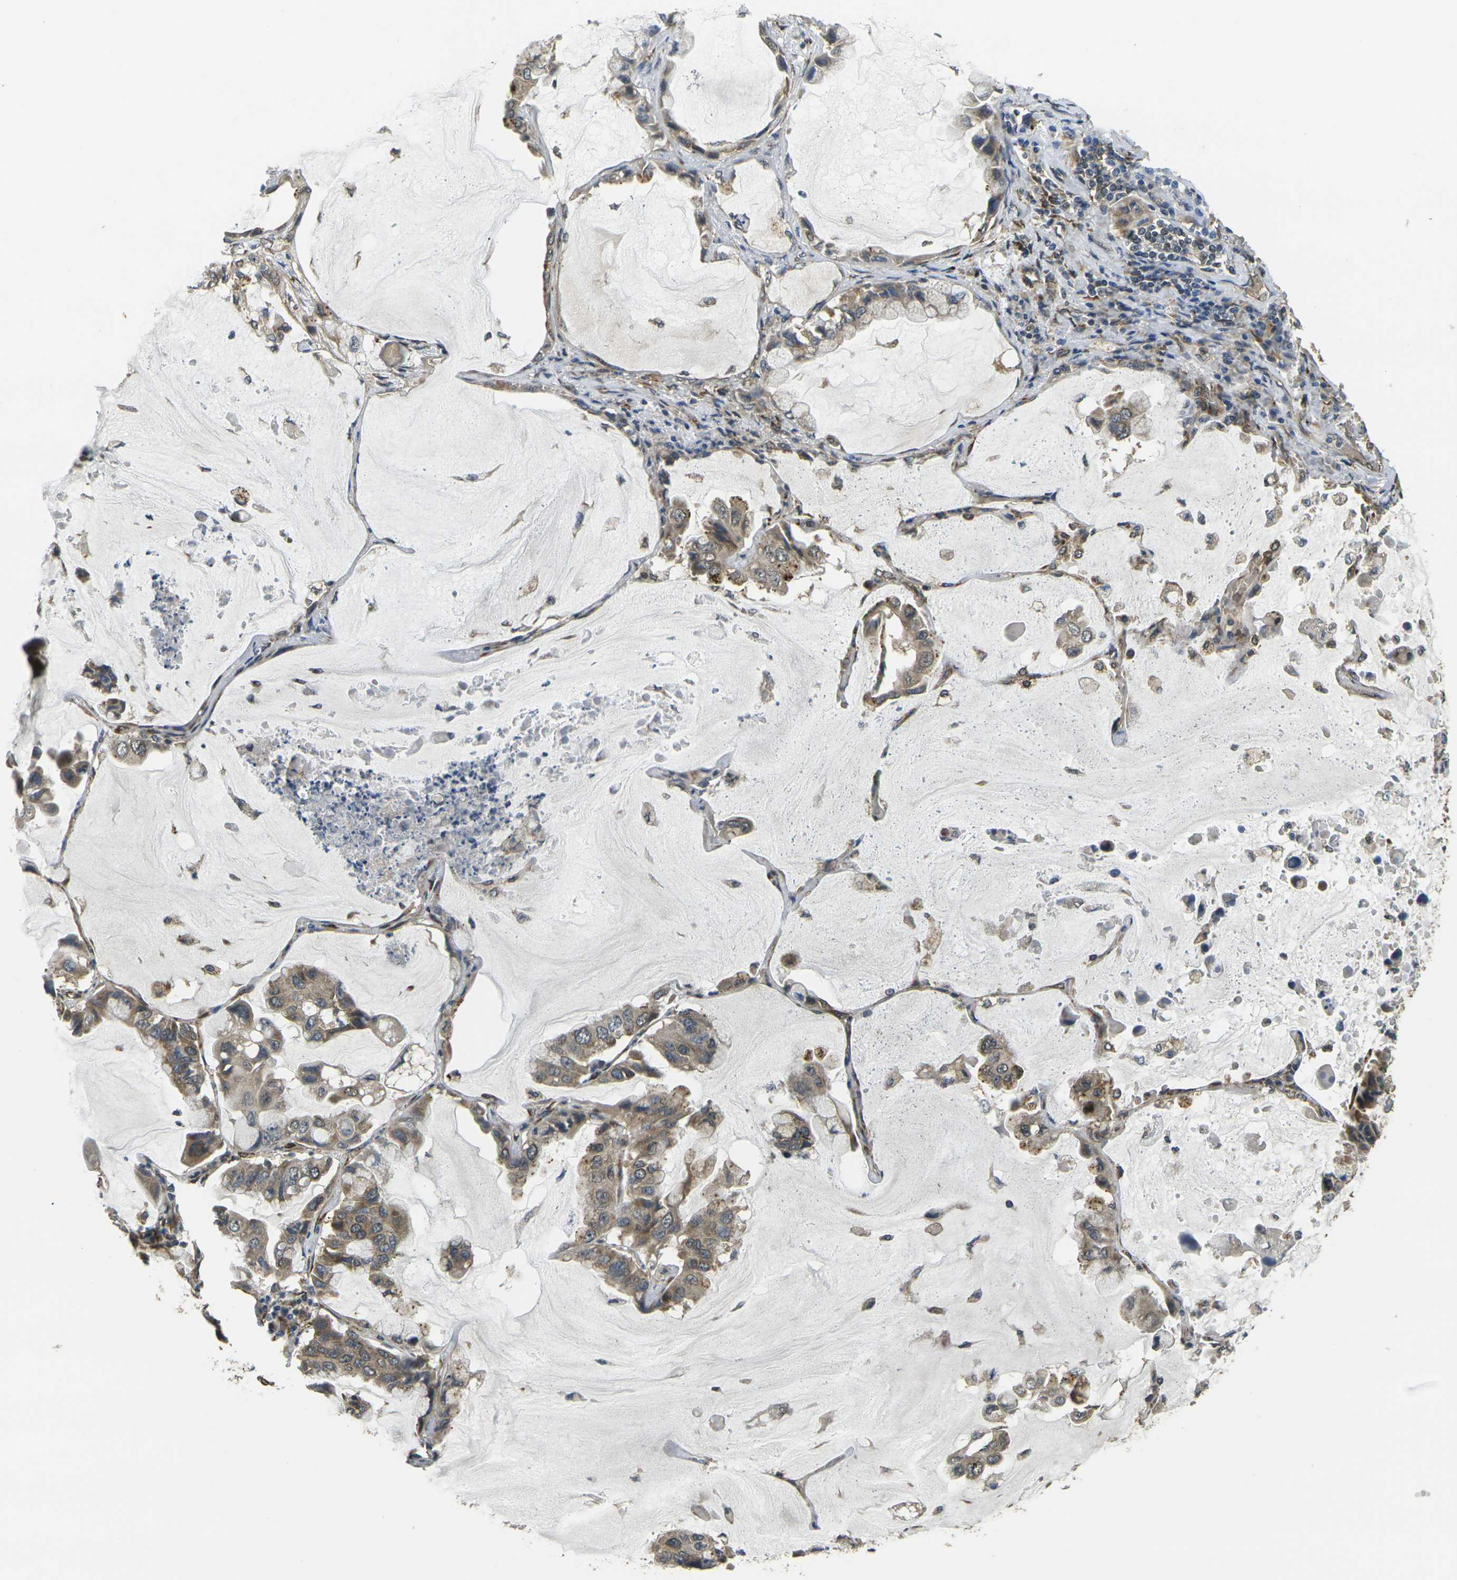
{"staining": {"intensity": "weak", "quantity": "25%-75%", "location": "cytoplasmic/membranous"}, "tissue": "lung cancer", "cell_type": "Tumor cells", "image_type": "cancer", "snomed": [{"axis": "morphology", "description": "Adenocarcinoma, NOS"}, {"axis": "topography", "description": "Lung"}], "caption": "Human lung cancer (adenocarcinoma) stained with a brown dye reveals weak cytoplasmic/membranous positive expression in about 25%-75% of tumor cells.", "gene": "FUT11", "patient": {"sex": "male", "age": 64}}